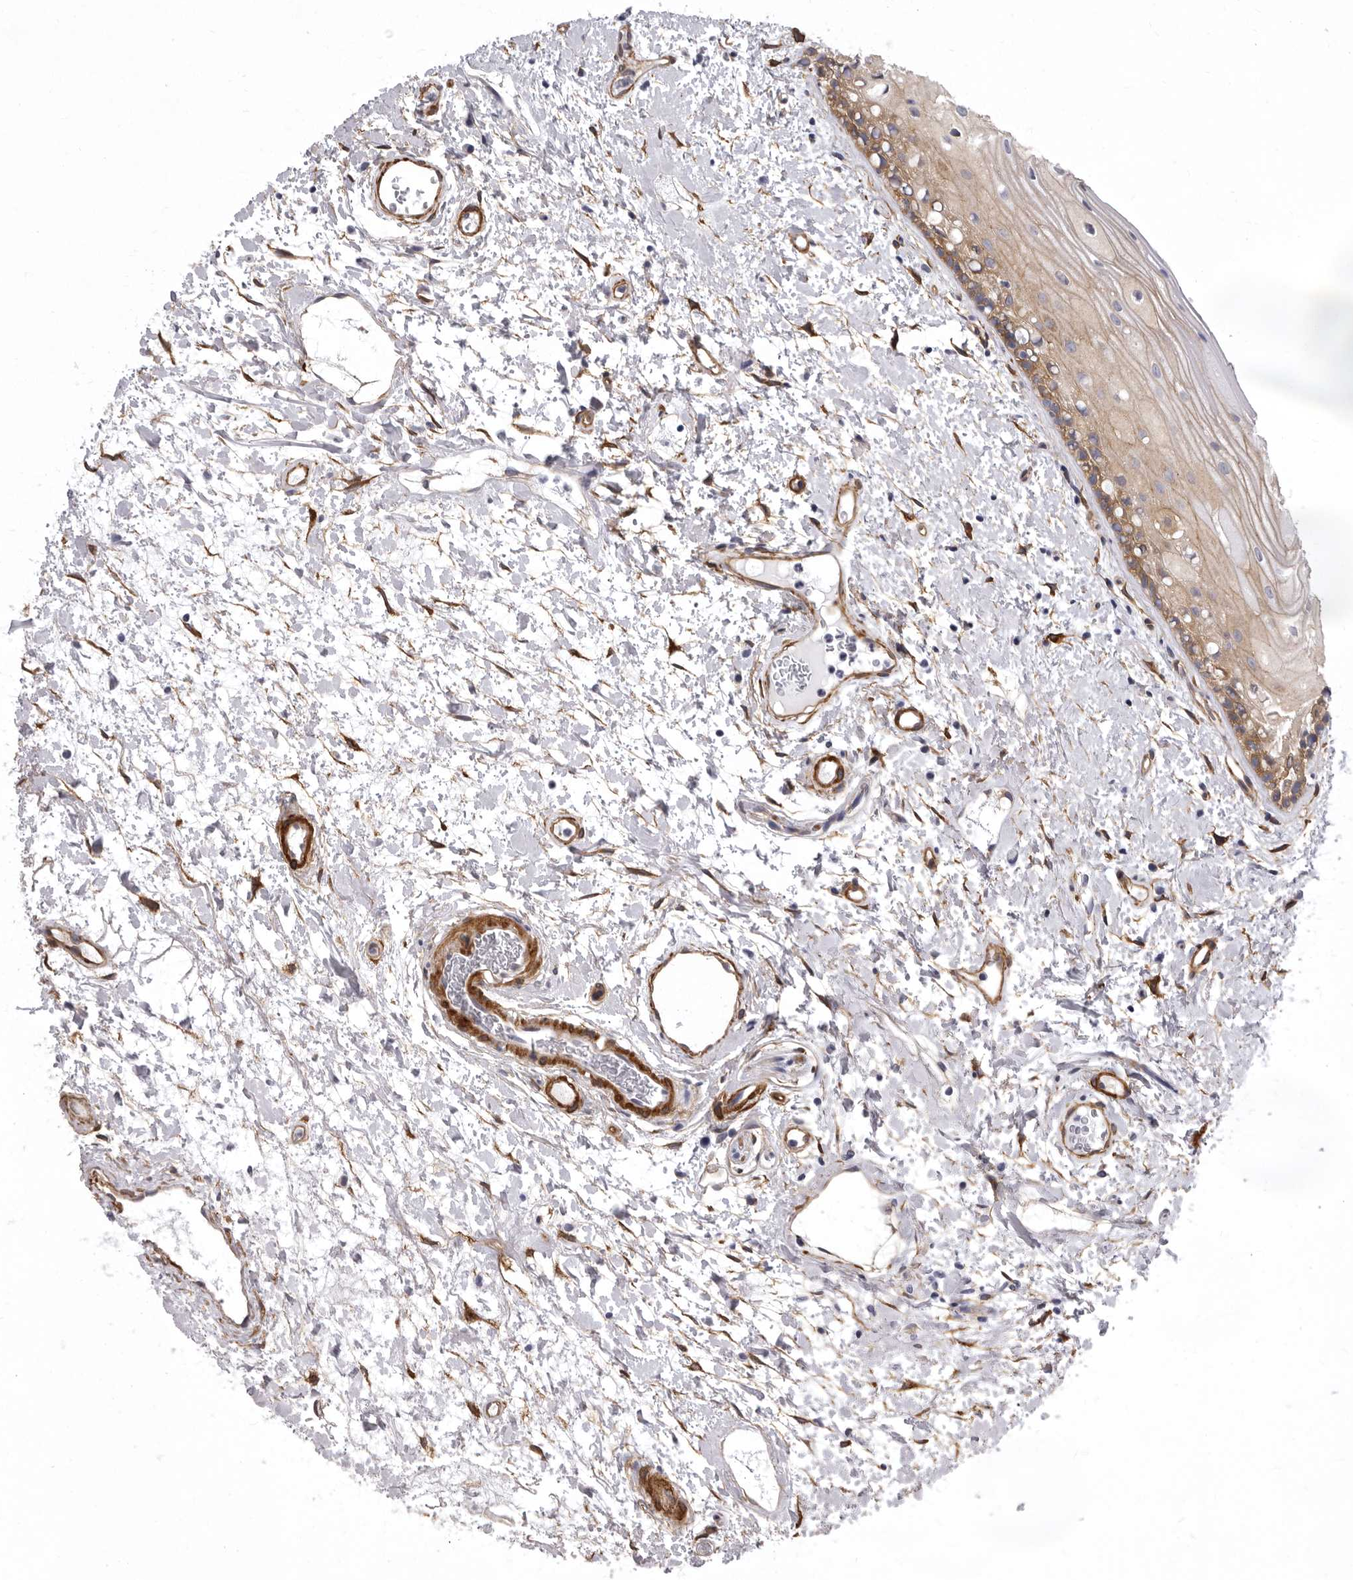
{"staining": {"intensity": "moderate", "quantity": "<25%", "location": "cytoplasmic/membranous"}, "tissue": "oral mucosa", "cell_type": "Squamous epithelial cells", "image_type": "normal", "snomed": [{"axis": "morphology", "description": "Normal tissue, NOS"}, {"axis": "topography", "description": "Oral tissue"}], "caption": "Oral mucosa stained with DAB (3,3'-diaminobenzidine) immunohistochemistry (IHC) demonstrates low levels of moderate cytoplasmic/membranous positivity in about <25% of squamous epithelial cells.", "gene": "ENAH", "patient": {"sex": "female", "age": 76}}